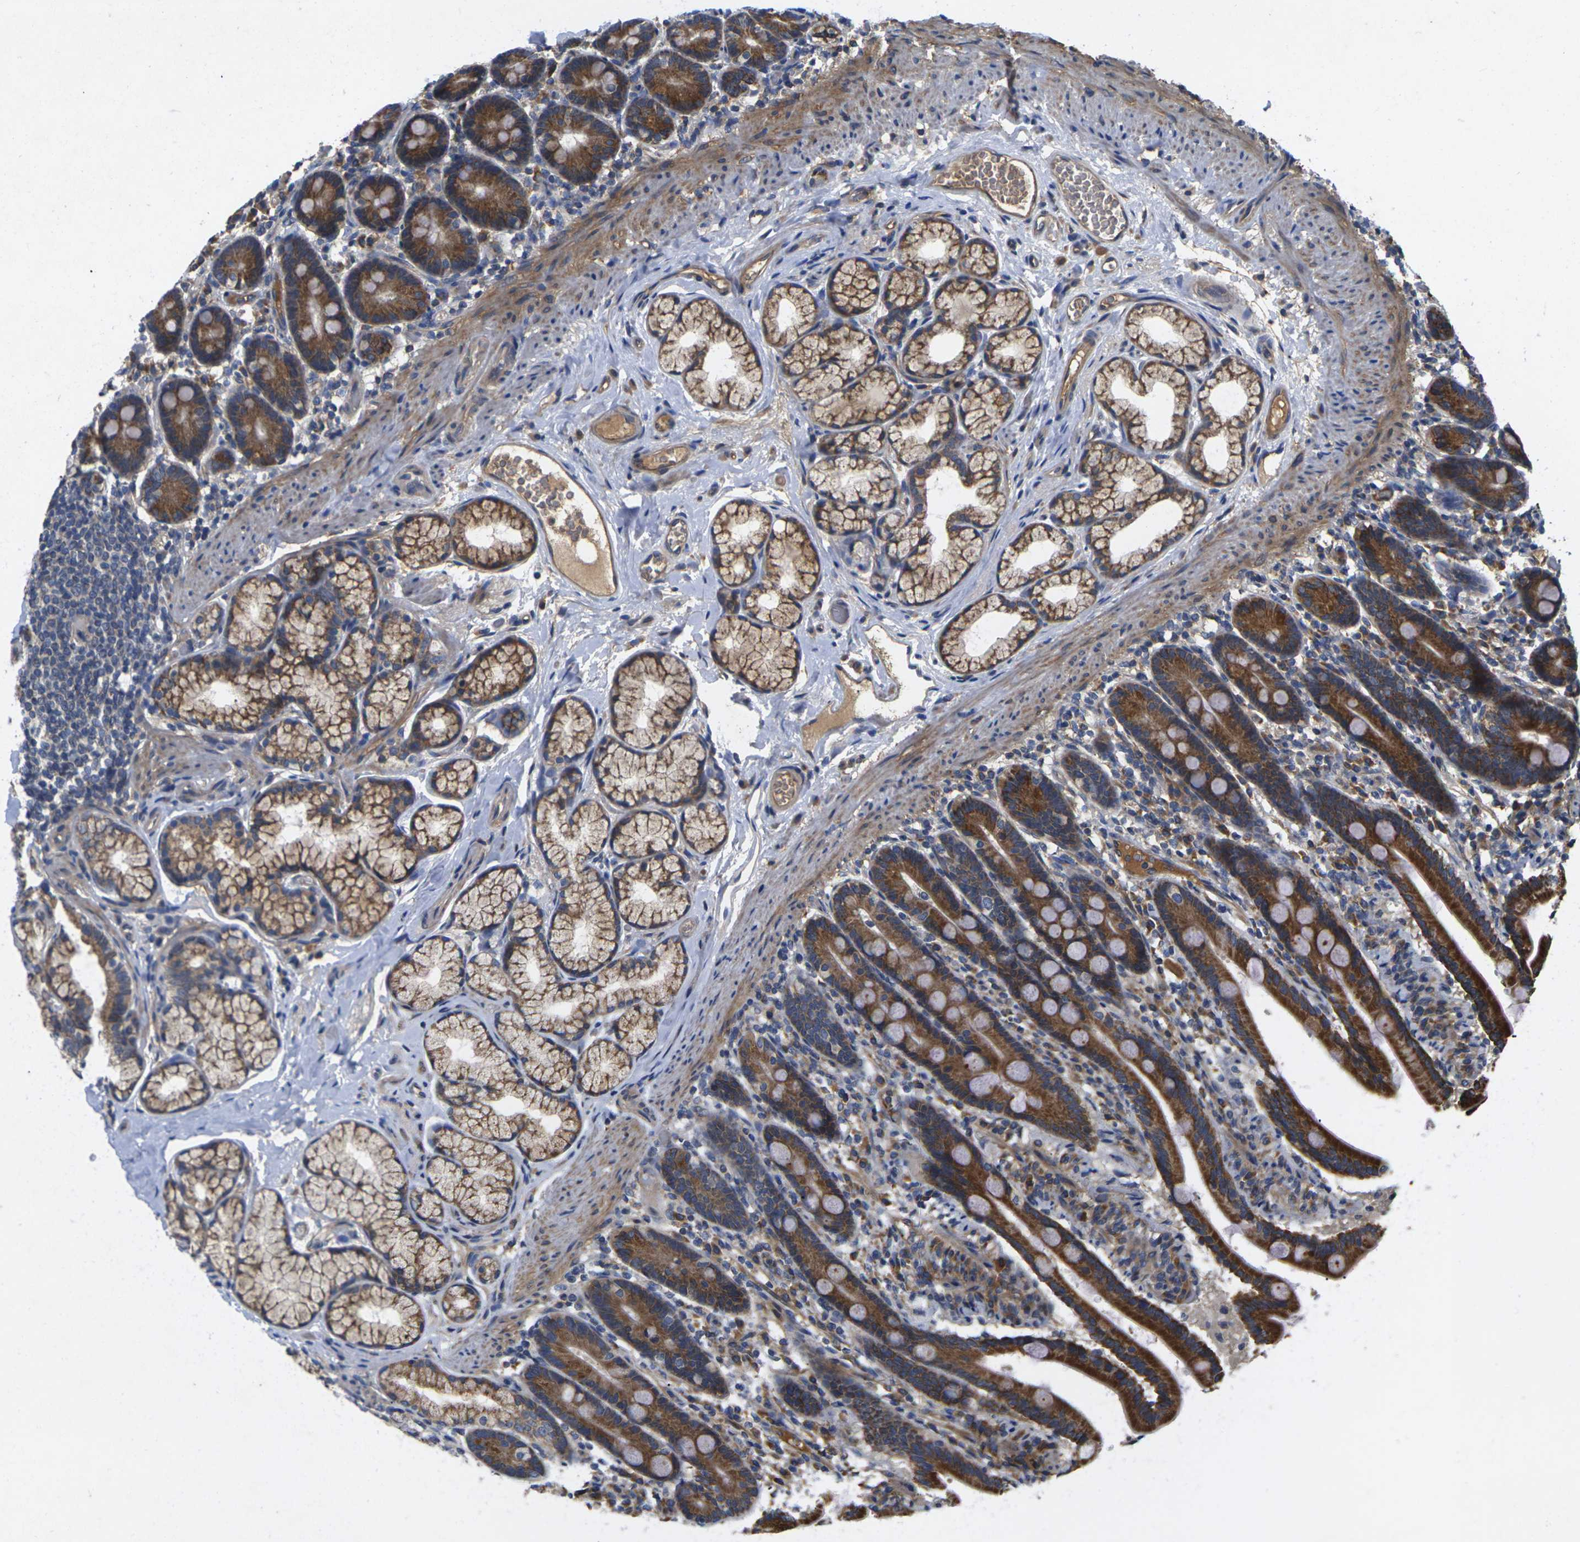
{"staining": {"intensity": "strong", "quantity": ">75%", "location": "cytoplasmic/membranous"}, "tissue": "duodenum", "cell_type": "Glandular cells", "image_type": "normal", "snomed": [{"axis": "morphology", "description": "Normal tissue, NOS"}, {"axis": "topography", "description": "Duodenum"}], "caption": "This micrograph shows immunohistochemistry (IHC) staining of normal human duodenum, with high strong cytoplasmic/membranous positivity in approximately >75% of glandular cells.", "gene": "KIF1B", "patient": {"sex": "male", "age": 54}}